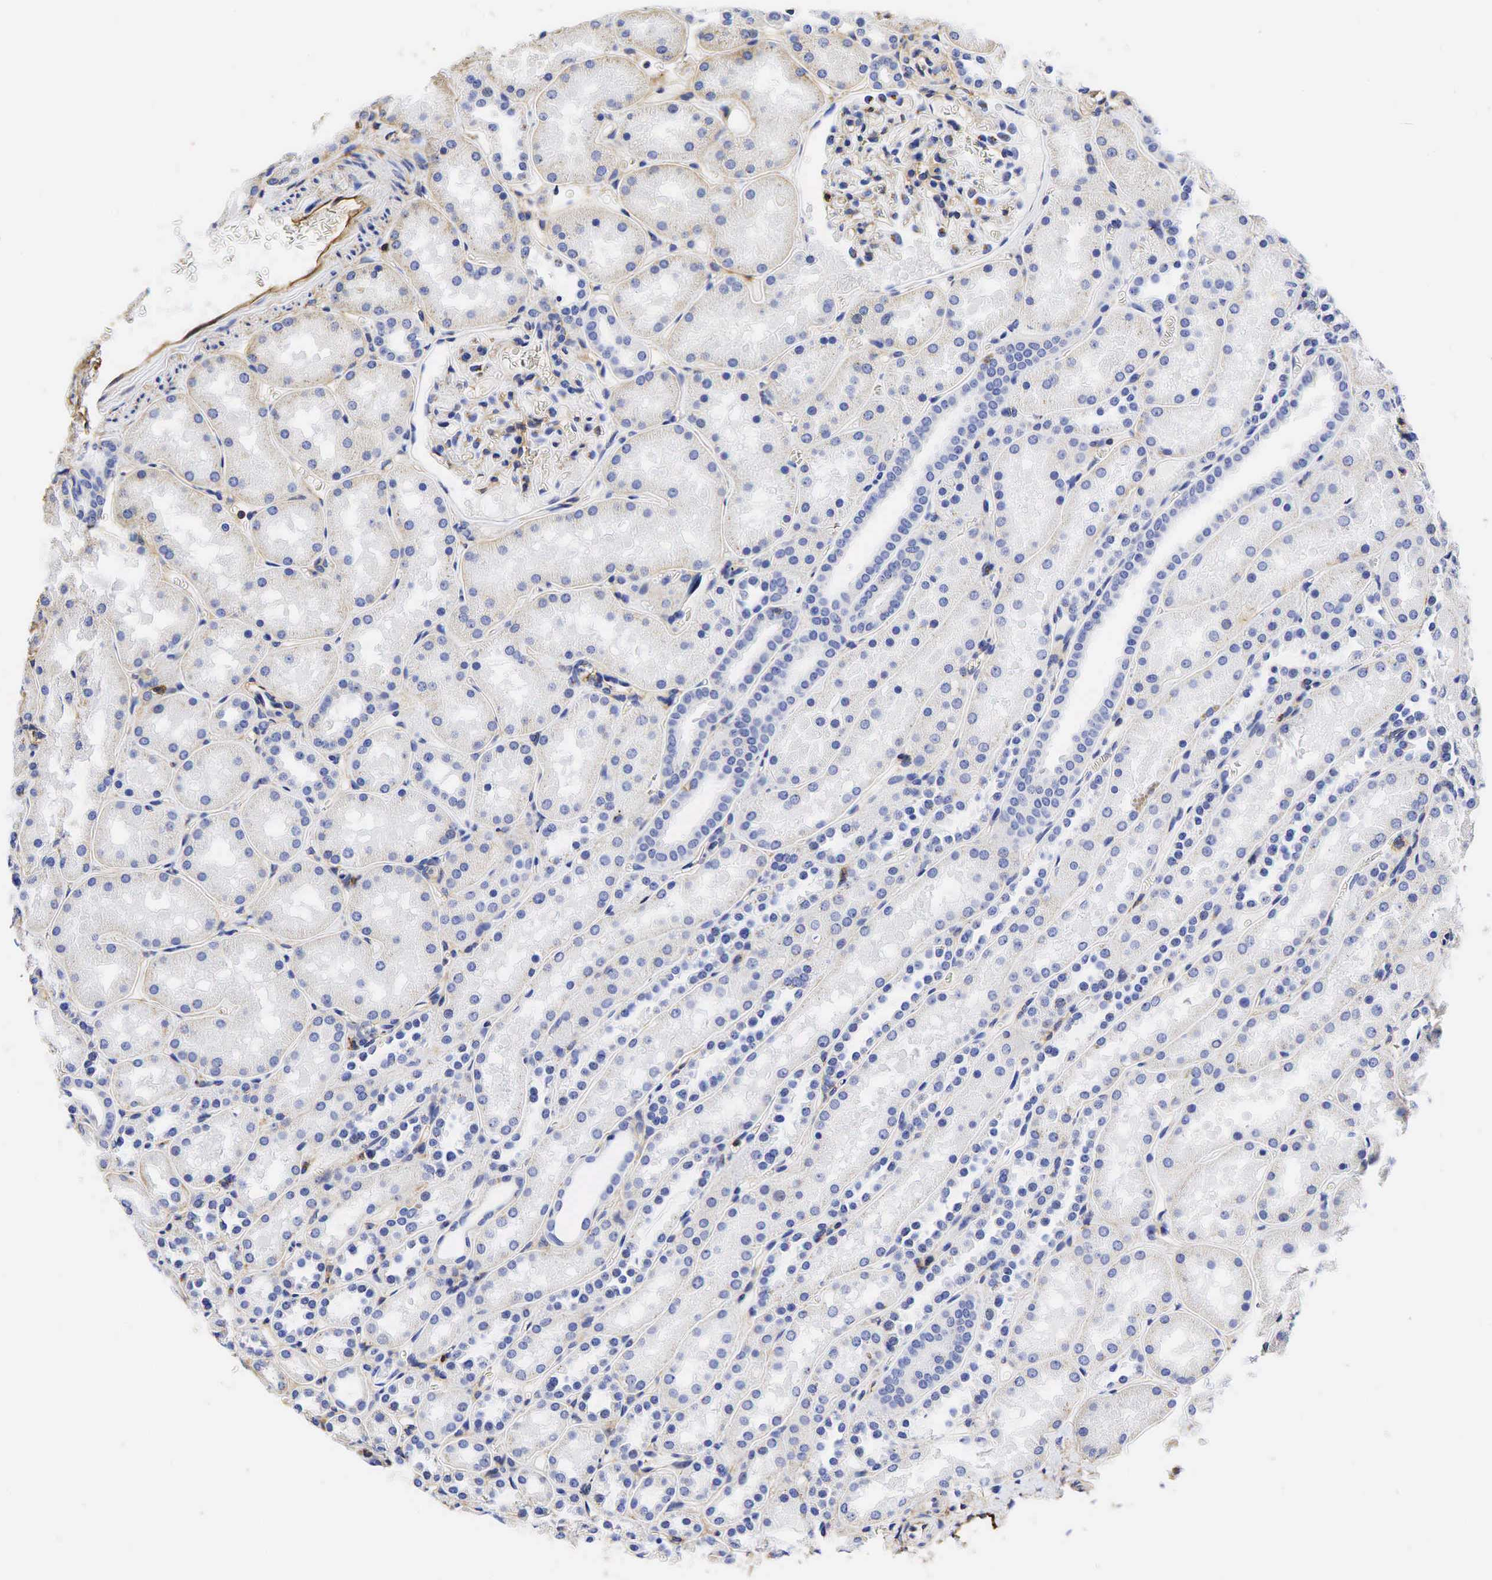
{"staining": {"intensity": "moderate", "quantity": "25%-75%", "location": "cytoplasmic/membranous"}, "tissue": "kidney", "cell_type": "Cells in glomeruli", "image_type": "normal", "snomed": [{"axis": "morphology", "description": "Normal tissue, NOS"}, {"axis": "topography", "description": "Kidney"}], "caption": "Immunohistochemistry (IHC) photomicrograph of normal kidney: kidney stained using immunohistochemistry (IHC) reveals medium levels of moderate protein expression localized specifically in the cytoplasmic/membranous of cells in glomeruli, appearing as a cytoplasmic/membranous brown color.", "gene": "CD99", "patient": {"sex": "female", "age": 52}}